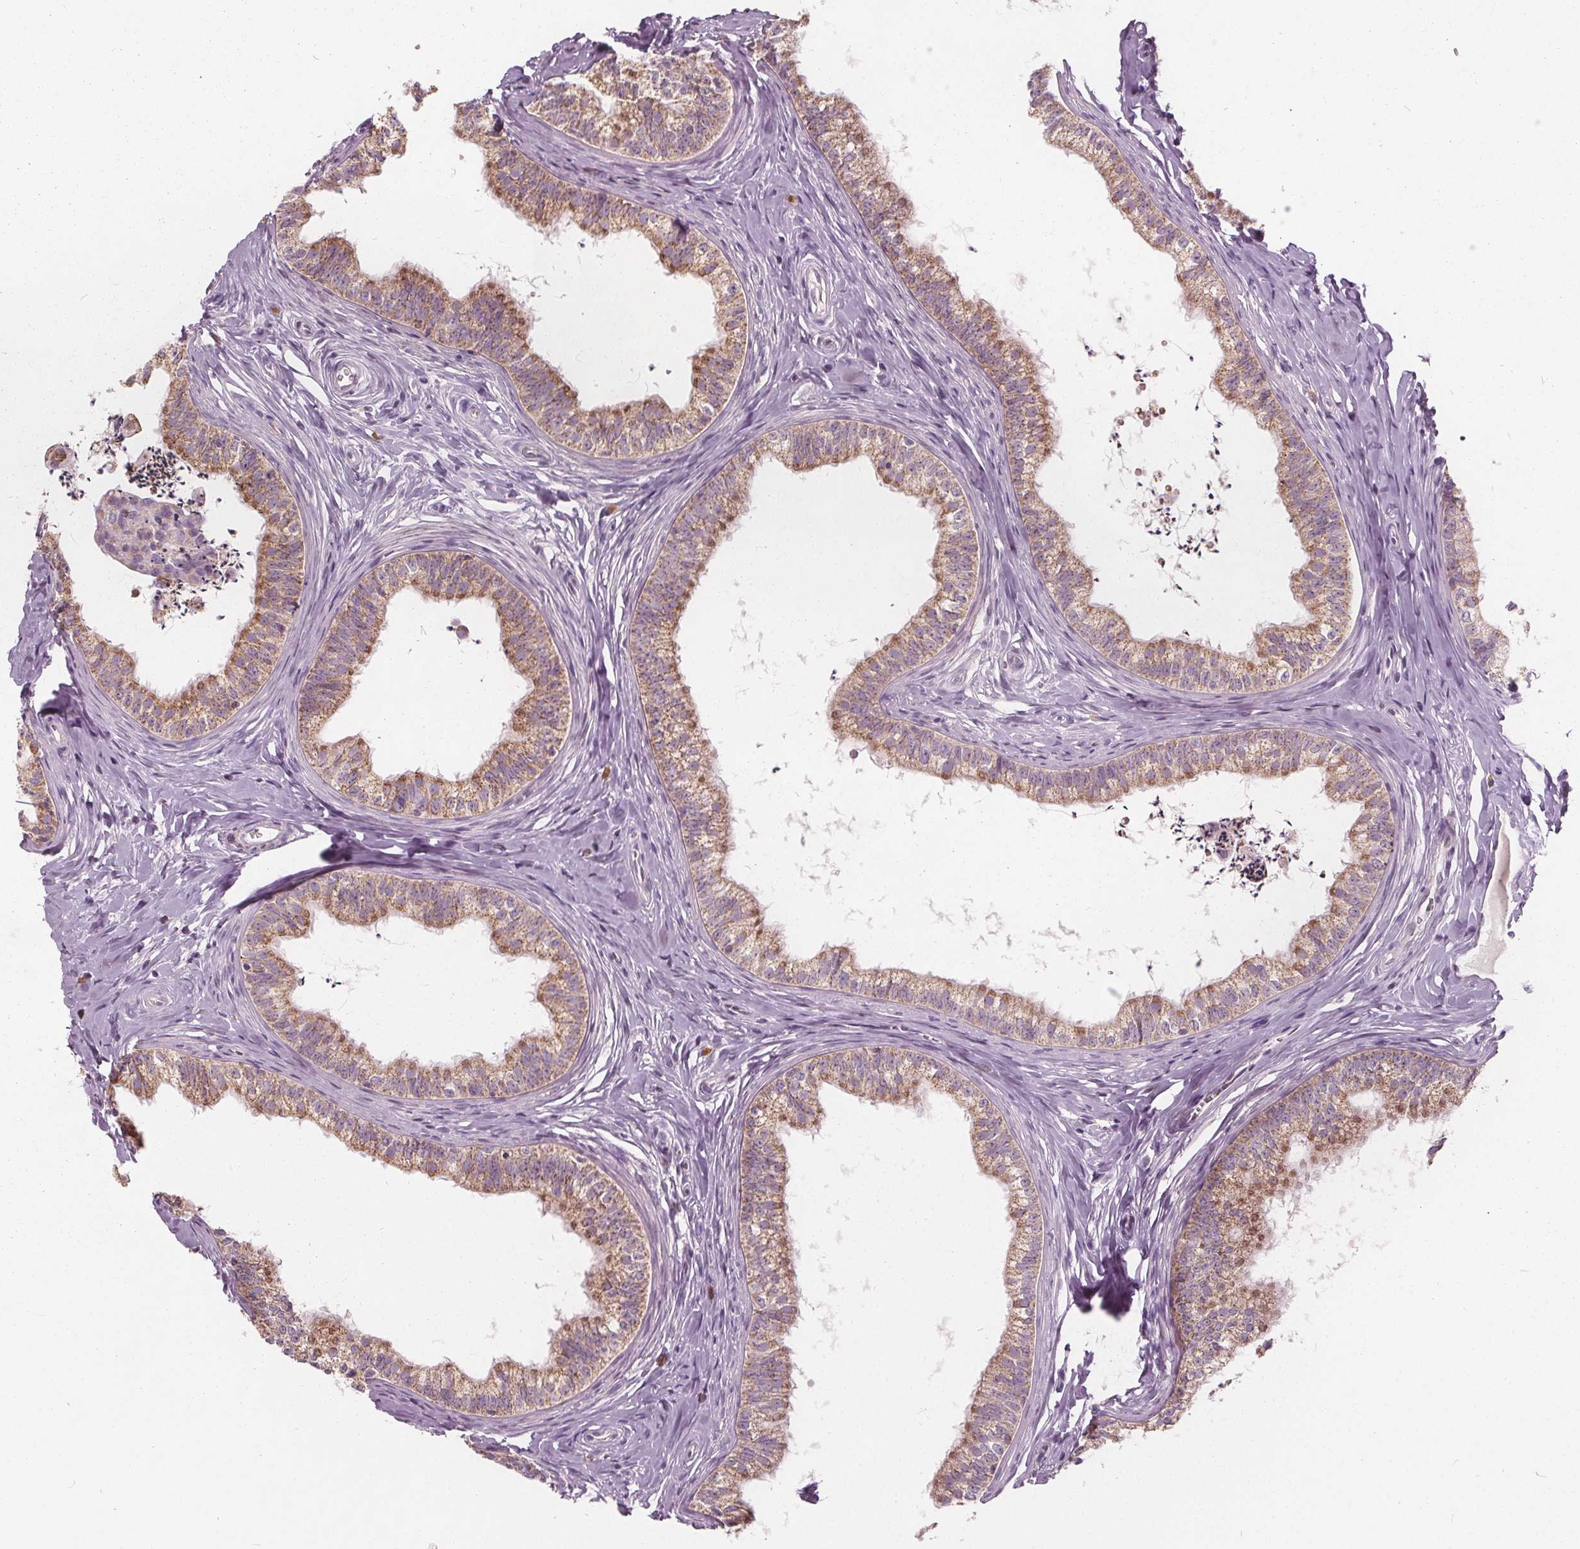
{"staining": {"intensity": "strong", "quantity": "25%-75%", "location": "cytoplasmic/membranous"}, "tissue": "epididymis", "cell_type": "Glandular cells", "image_type": "normal", "snomed": [{"axis": "morphology", "description": "Normal tissue, NOS"}, {"axis": "topography", "description": "Epididymis"}], "caption": "A brown stain highlights strong cytoplasmic/membranous expression of a protein in glandular cells of benign epididymis.", "gene": "ECI2", "patient": {"sex": "male", "age": 24}}